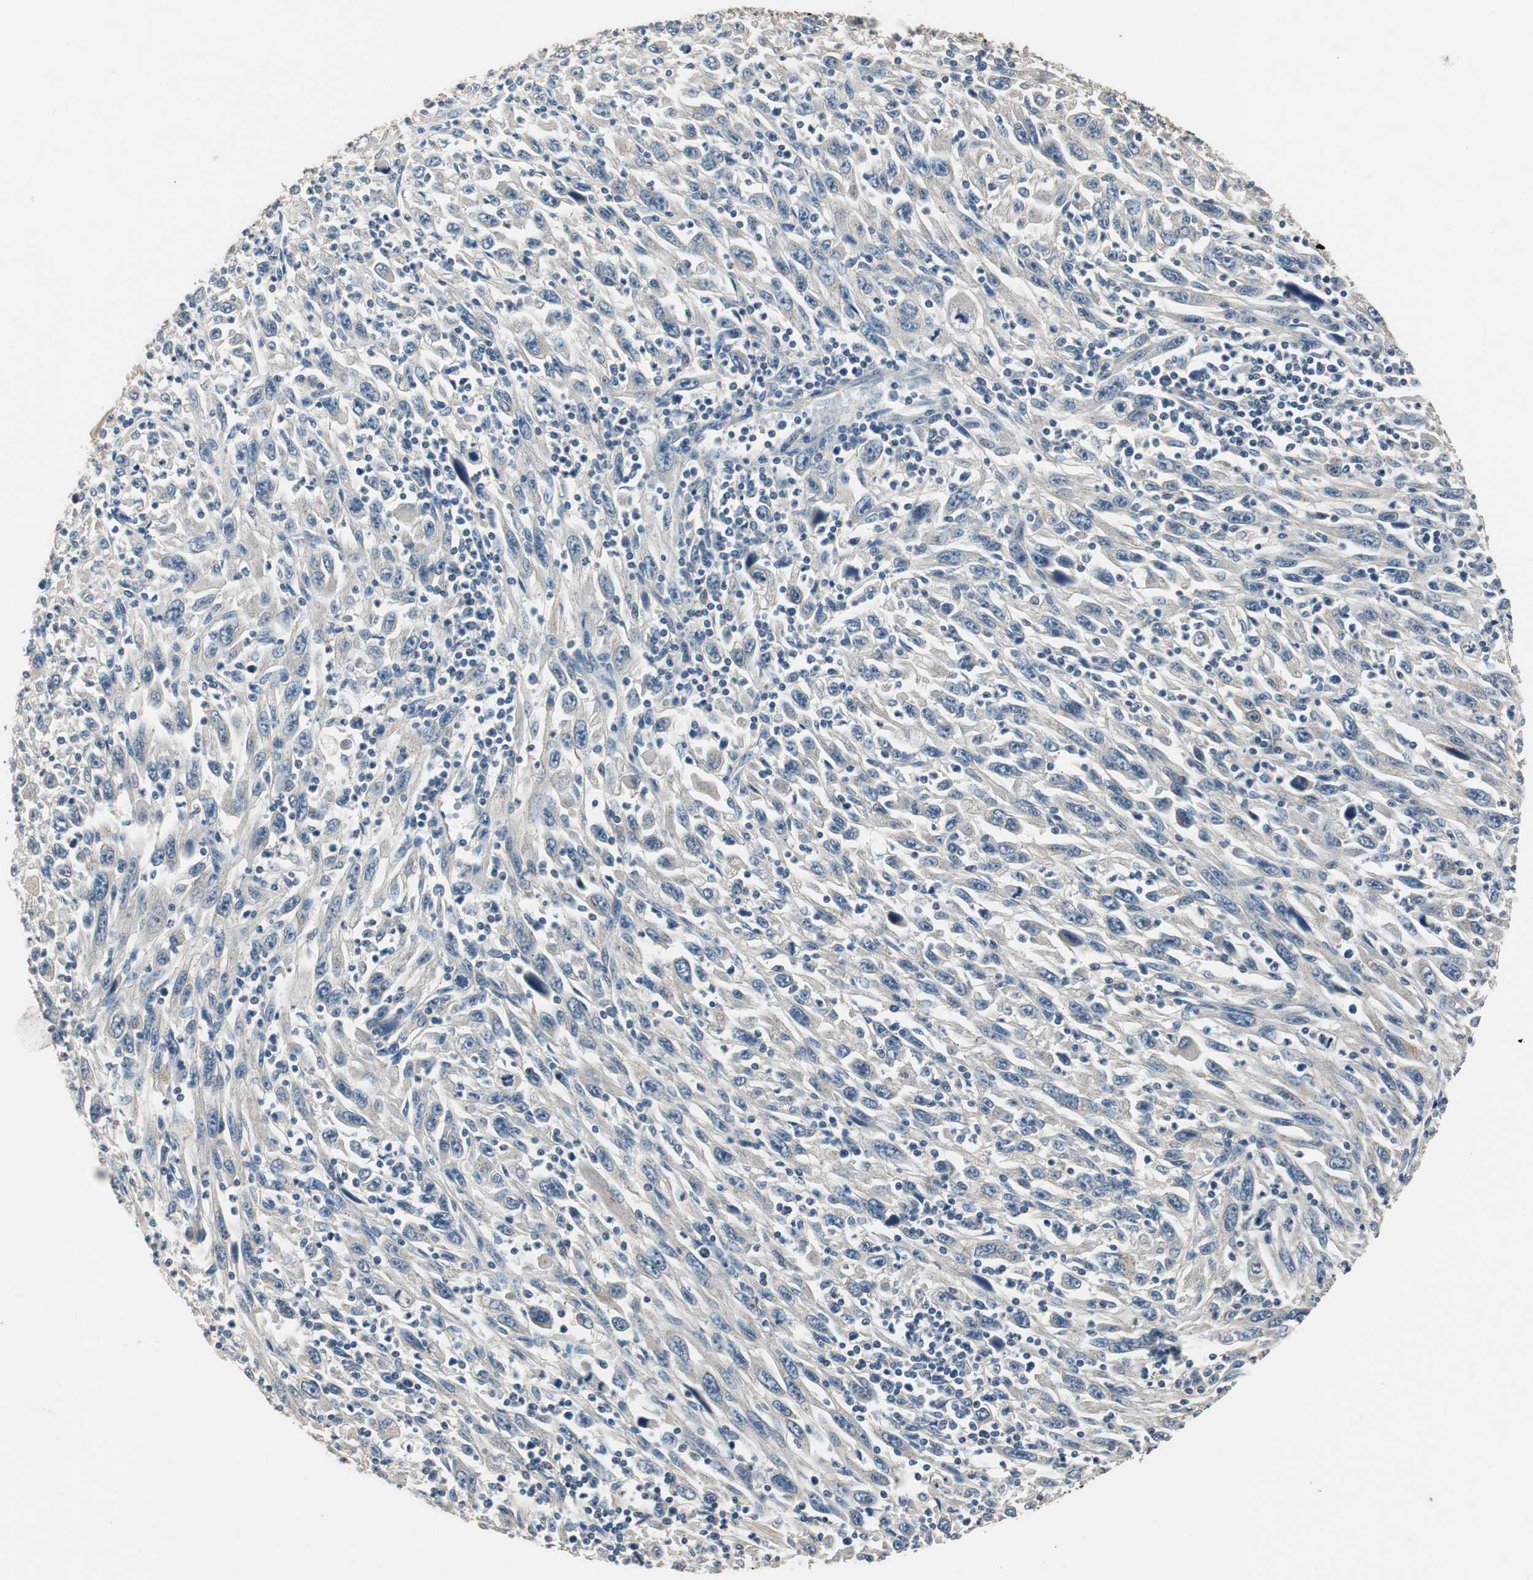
{"staining": {"intensity": "negative", "quantity": "none", "location": "none"}, "tissue": "melanoma", "cell_type": "Tumor cells", "image_type": "cancer", "snomed": [{"axis": "morphology", "description": "Malignant melanoma, Metastatic site"}, {"axis": "topography", "description": "Skin"}], "caption": "Tumor cells are negative for protein expression in human melanoma. (DAB (3,3'-diaminobenzidine) IHC with hematoxylin counter stain).", "gene": "PTPRN2", "patient": {"sex": "female", "age": 56}}